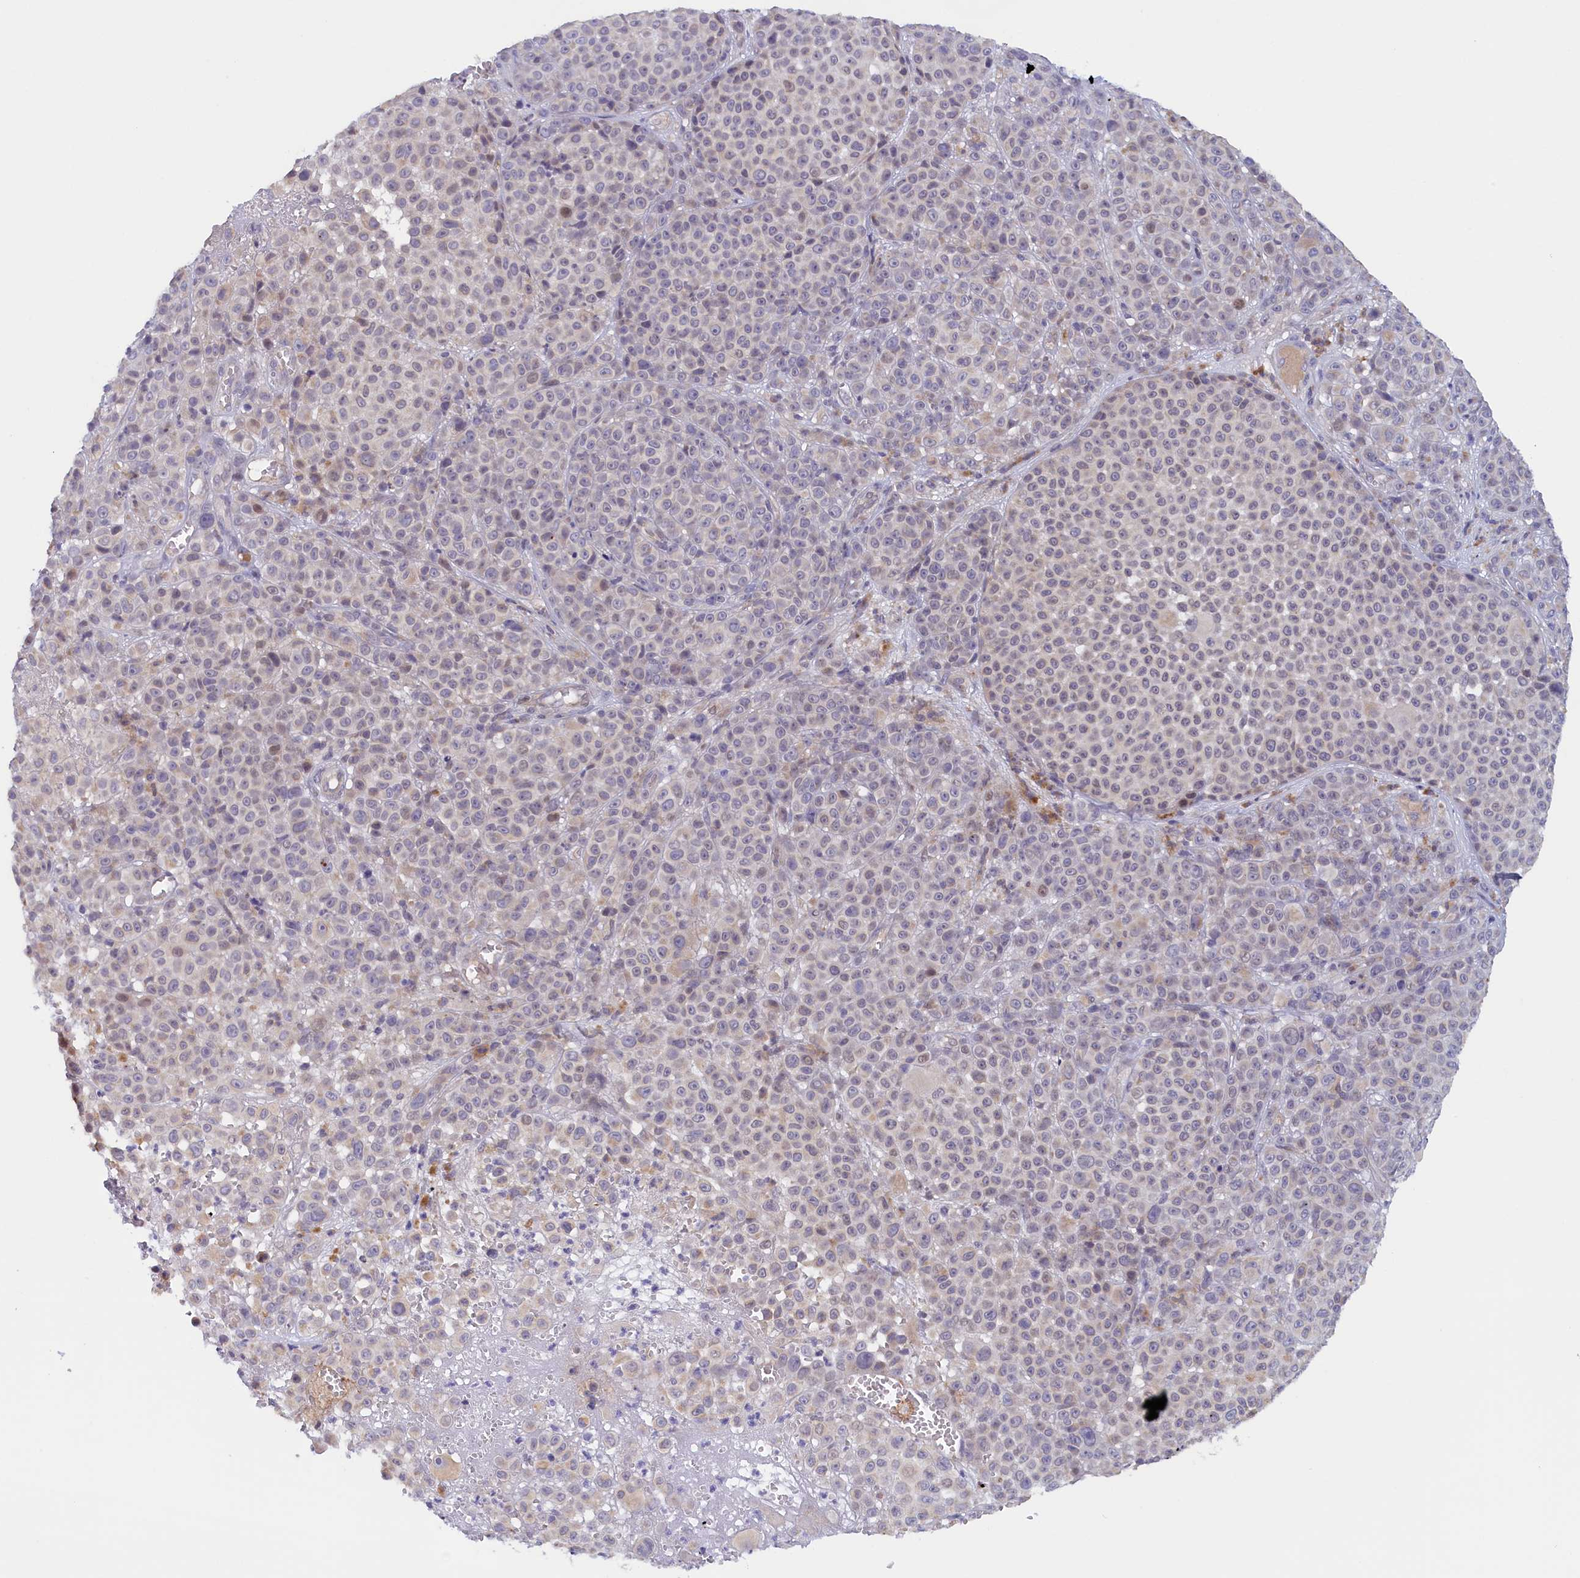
{"staining": {"intensity": "negative", "quantity": "none", "location": "none"}, "tissue": "melanoma", "cell_type": "Tumor cells", "image_type": "cancer", "snomed": [{"axis": "morphology", "description": "Malignant melanoma, NOS"}, {"axis": "topography", "description": "Skin"}], "caption": "Malignant melanoma stained for a protein using IHC shows no positivity tumor cells.", "gene": "IGFALS", "patient": {"sex": "female", "age": 94}}